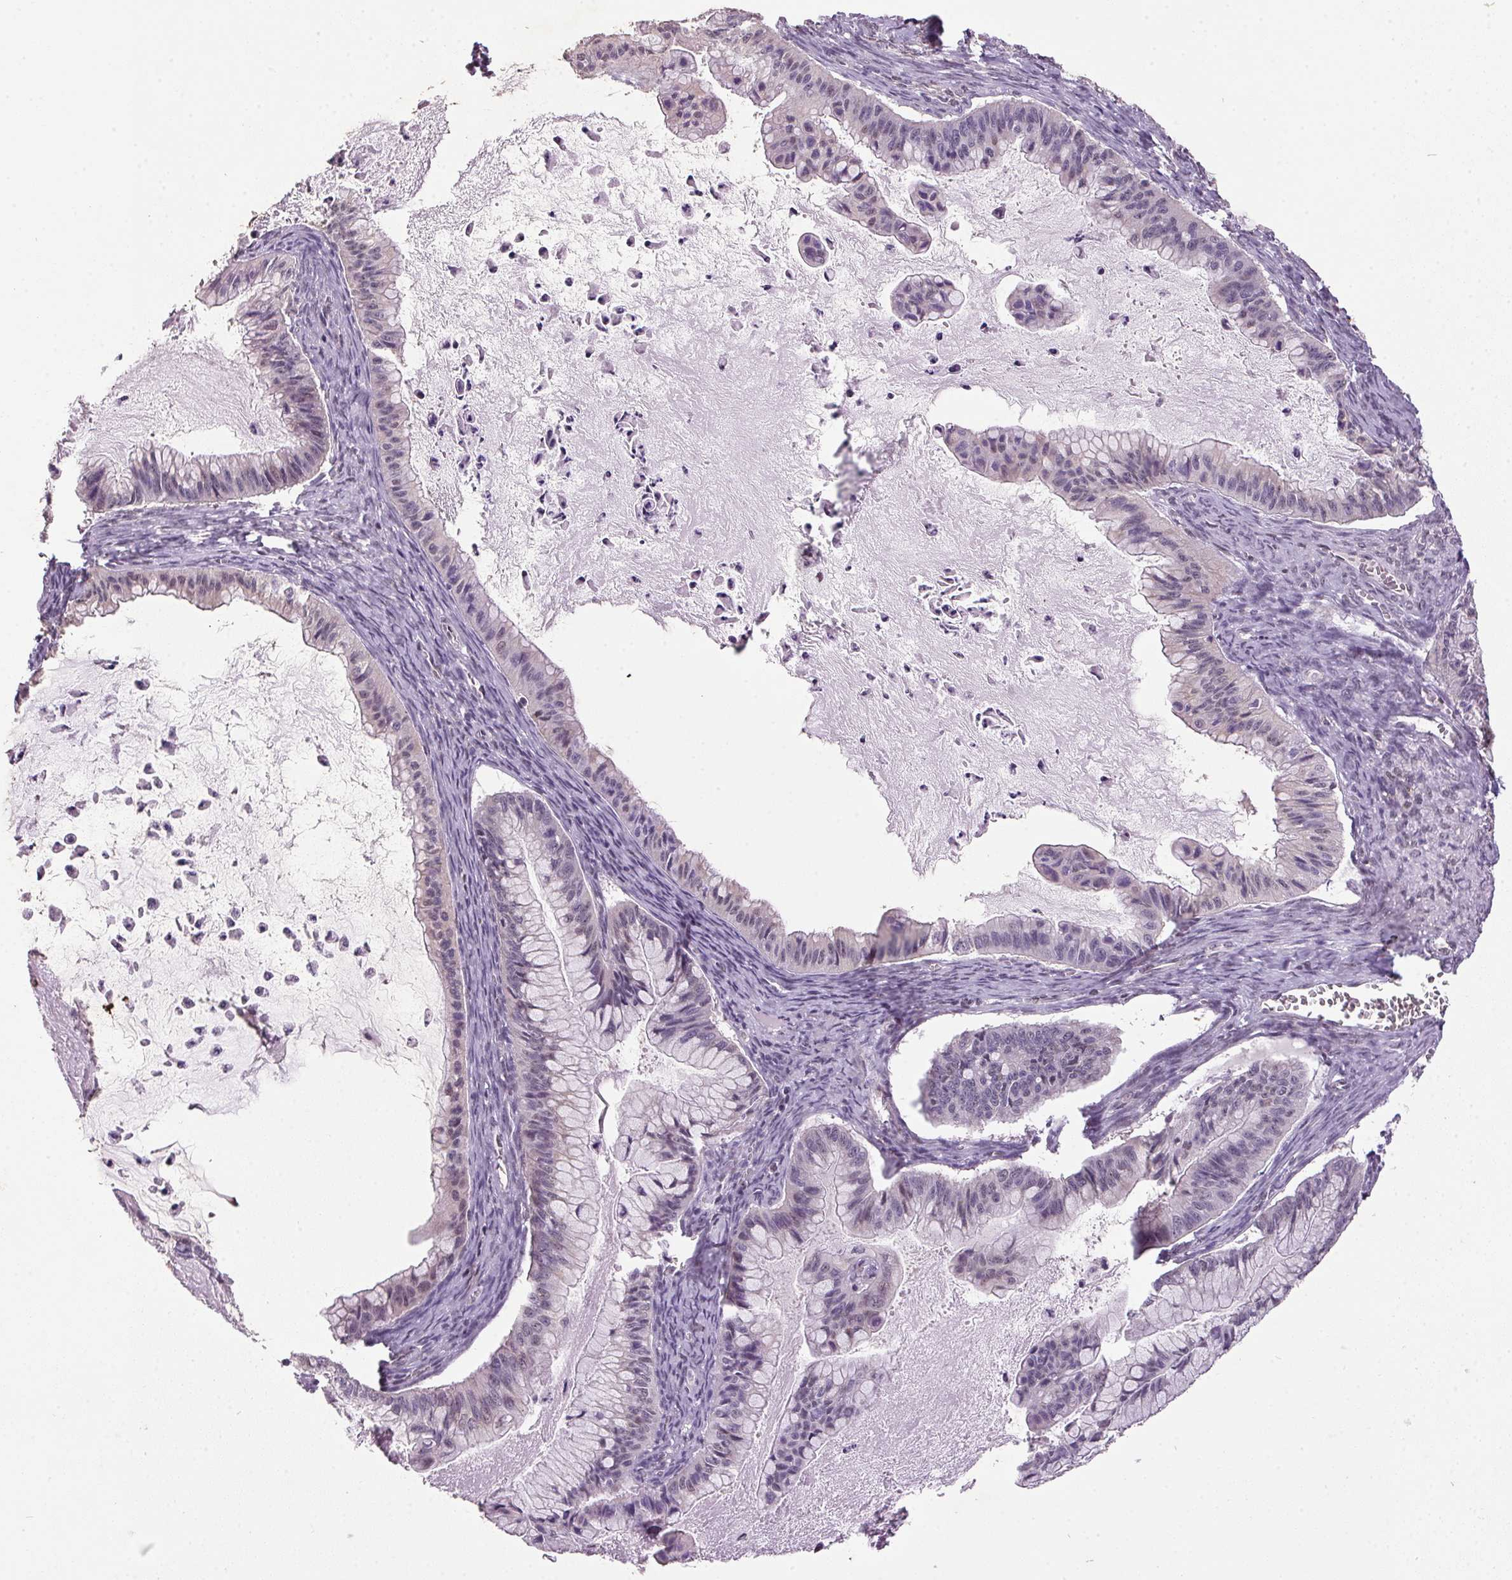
{"staining": {"intensity": "negative", "quantity": "none", "location": "none"}, "tissue": "ovarian cancer", "cell_type": "Tumor cells", "image_type": "cancer", "snomed": [{"axis": "morphology", "description": "Cystadenocarcinoma, mucinous, NOS"}, {"axis": "topography", "description": "Ovary"}], "caption": "Immunohistochemical staining of ovarian cancer (mucinous cystadenocarcinoma) reveals no significant staining in tumor cells. Nuclei are stained in blue.", "gene": "ZBTB4", "patient": {"sex": "female", "age": 72}}